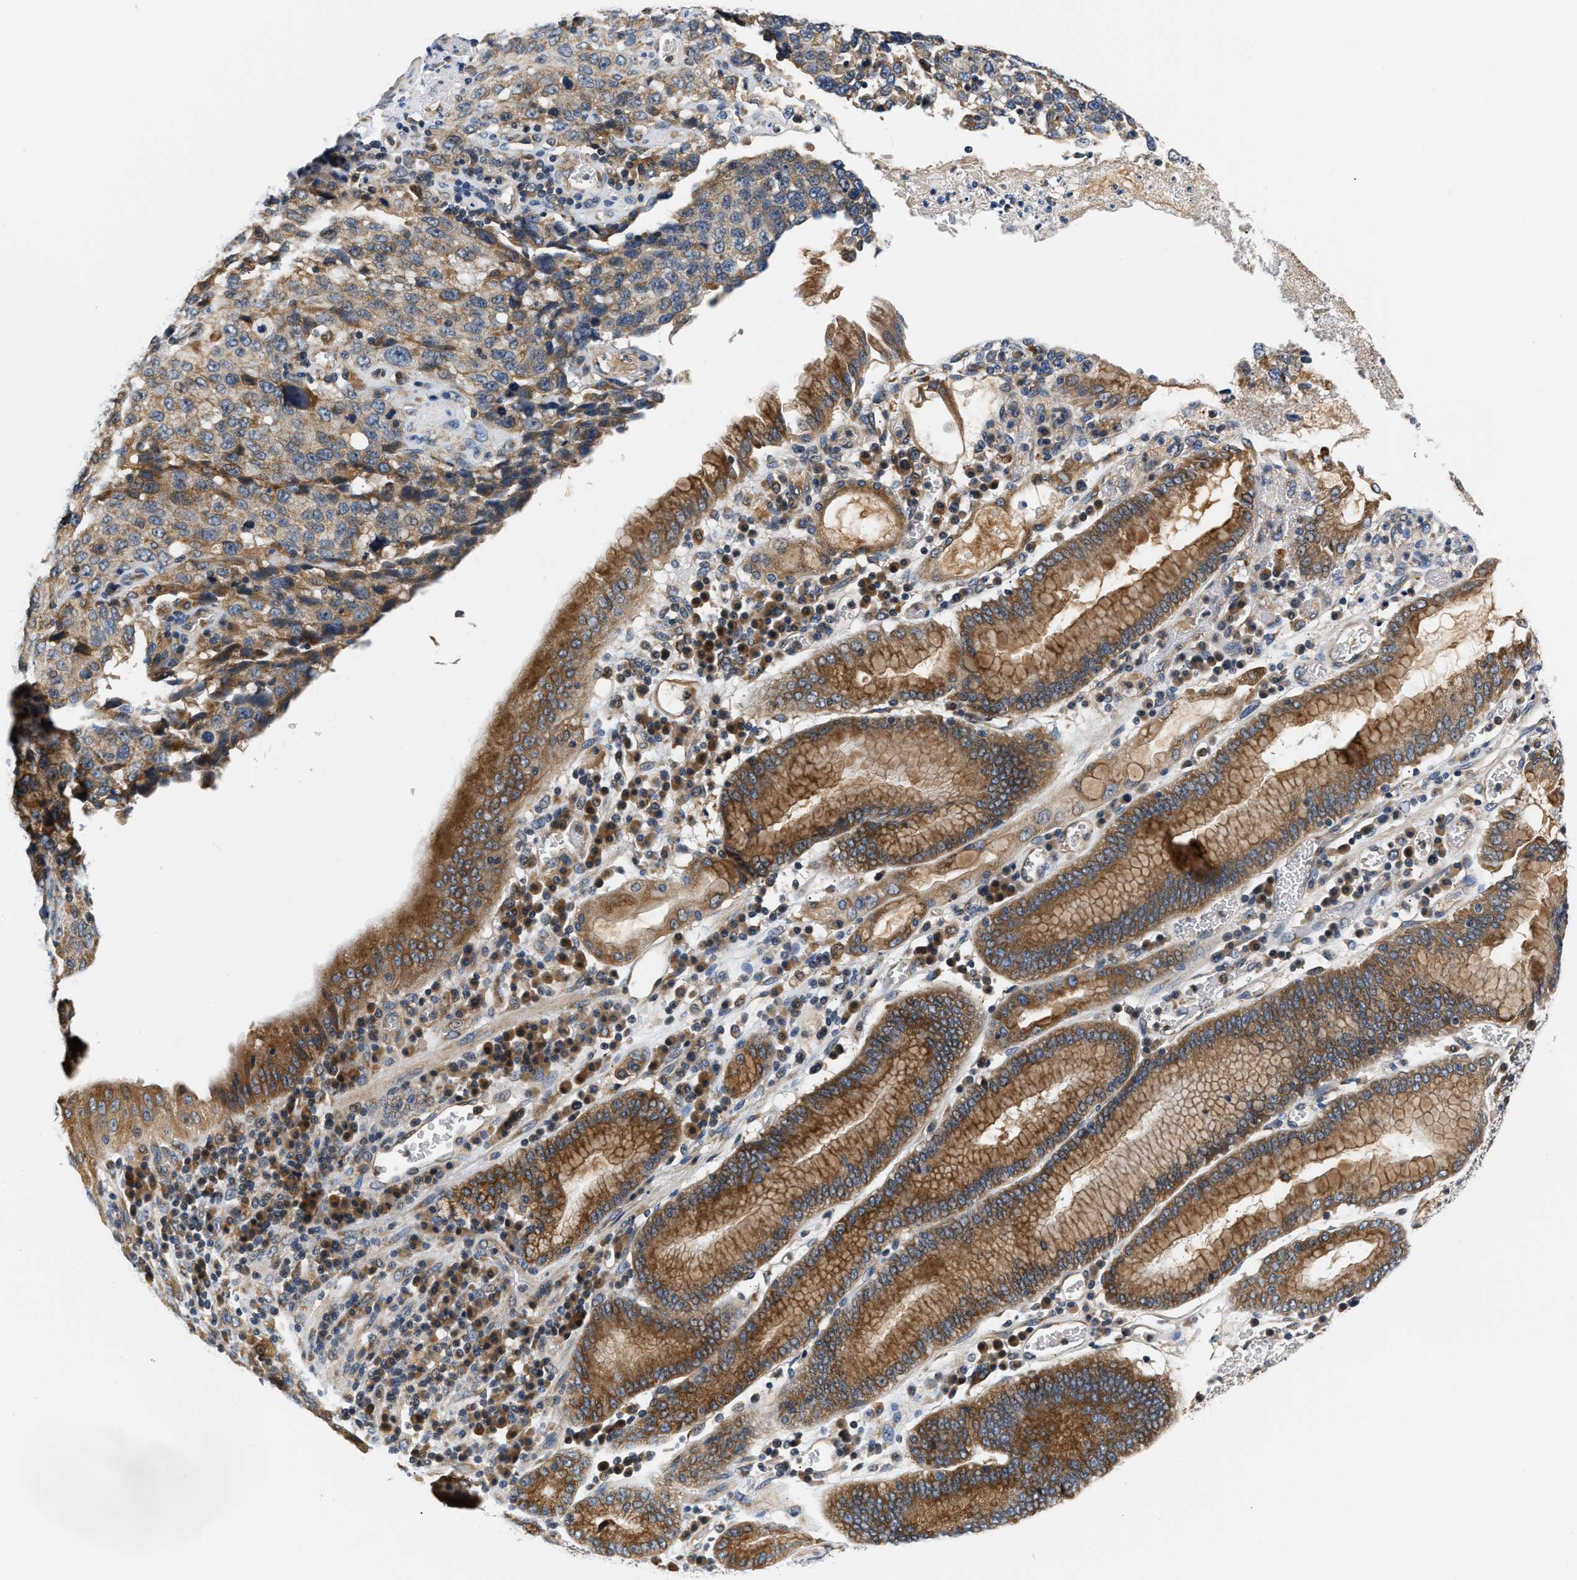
{"staining": {"intensity": "moderate", "quantity": ">75%", "location": "cytoplasmic/membranous"}, "tissue": "stomach cancer", "cell_type": "Tumor cells", "image_type": "cancer", "snomed": [{"axis": "morphology", "description": "Normal tissue, NOS"}, {"axis": "morphology", "description": "Adenocarcinoma, NOS"}, {"axis": "topography", "description": "Stomach"}], "caption": "Stomach cancer tissue demonstrates moderate cytoplasmic/membranous staining in approximately >75% of tumor cells", "gene": "TNIP2", "patient": {"sex": "male", "age": 48}}